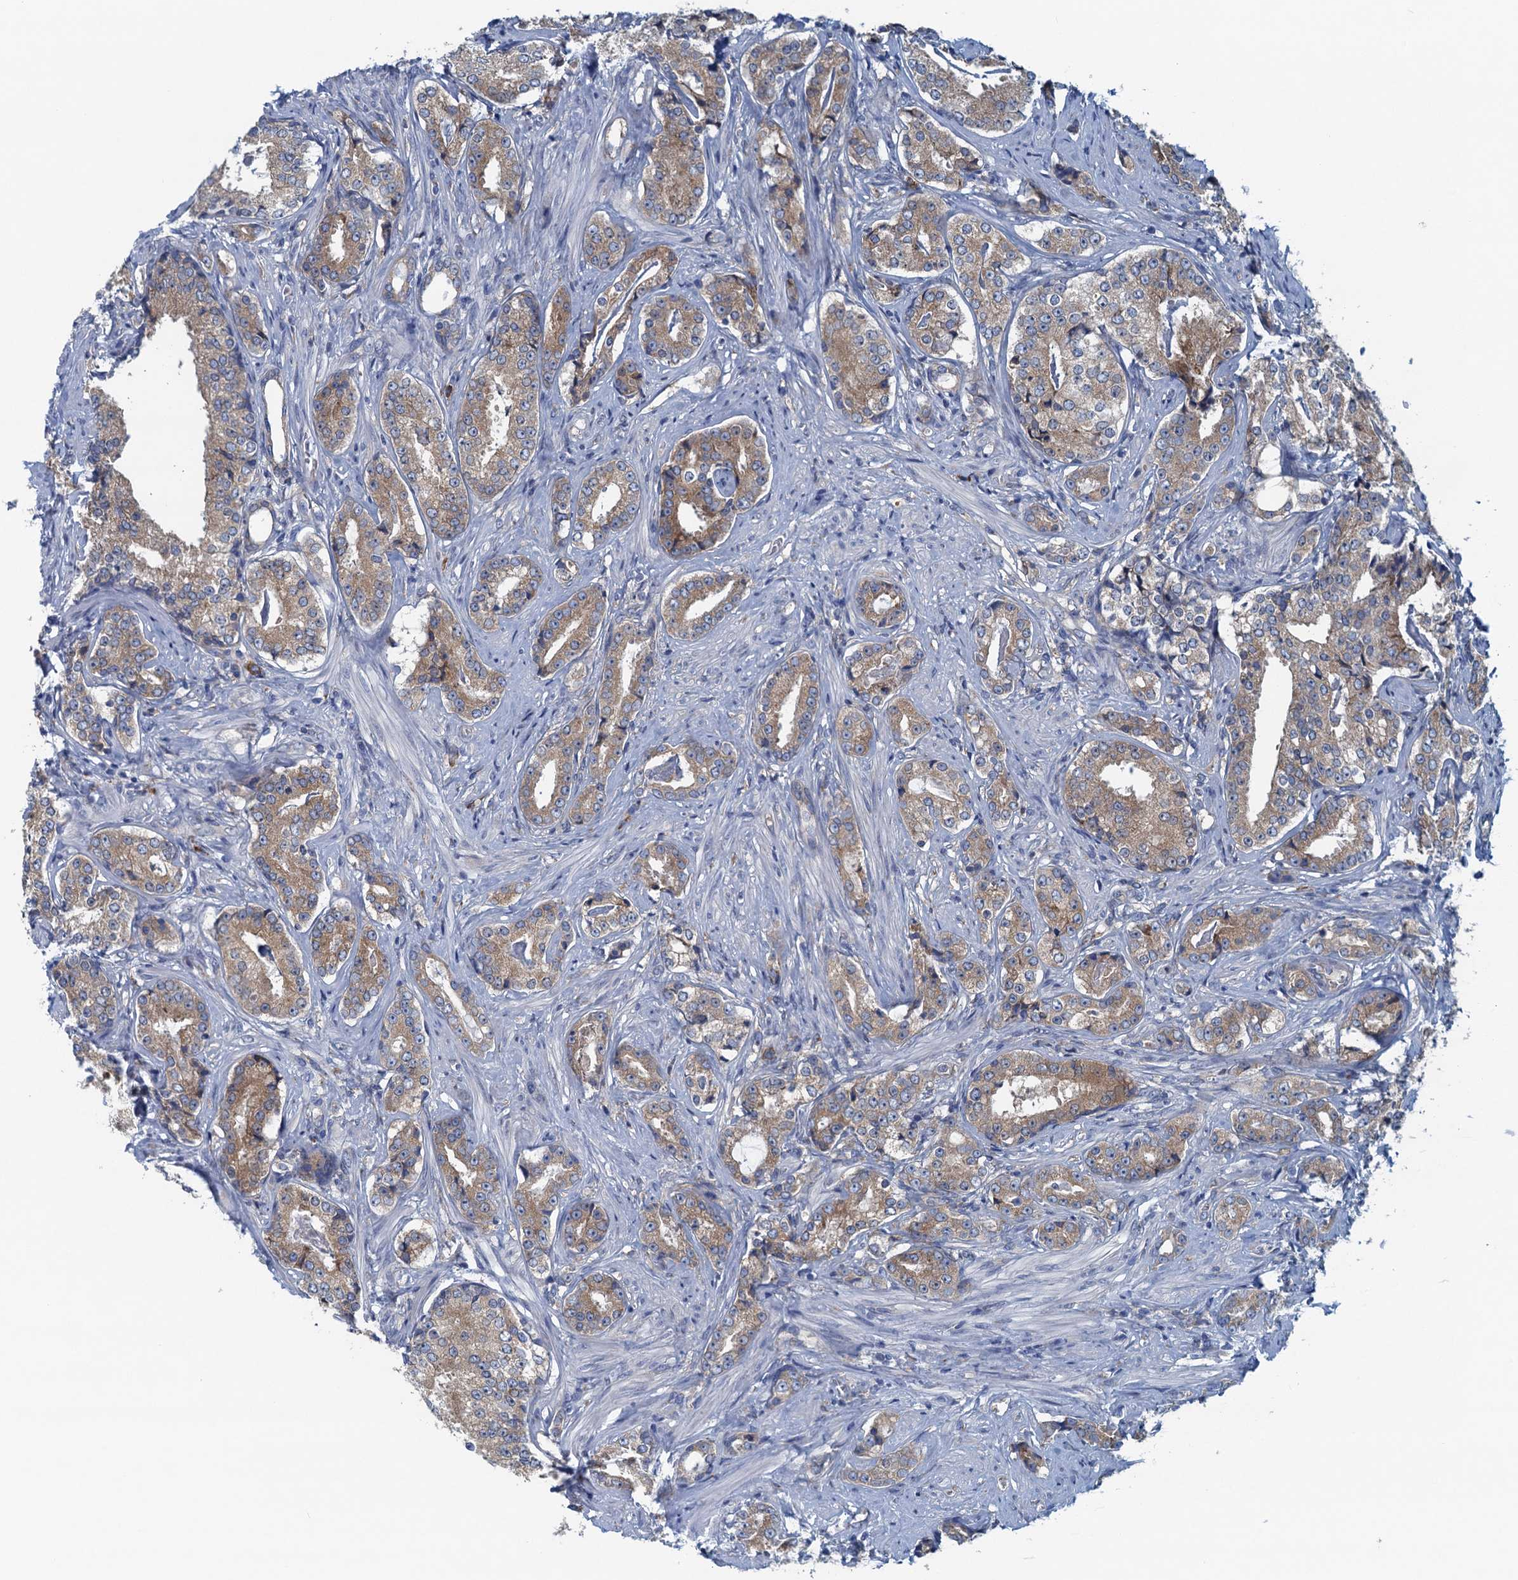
{"staining": {"intensity": "weak", "quantity": ">75%", "location": "cytoplasmic/membranous"}, "tissue": "prostate cancer", "cell_type": "Tumor cells", "image_type": "cancer", "snomed": [{"axis": "morphology", "description": "Adenocarcinoma, High grade"}, {"axis": "topography", "description": "Prostate"}], "caption": "A photomicrograph showing weak cytoplasmic/membranous staining in approximately >75% of tumor cells in adenocarcinoma (high-grade) (prostate), as visualized by brown immunohistochemical staining.", "gene": "MYDGF", "patient": {"sex": "male", "age": 58}}